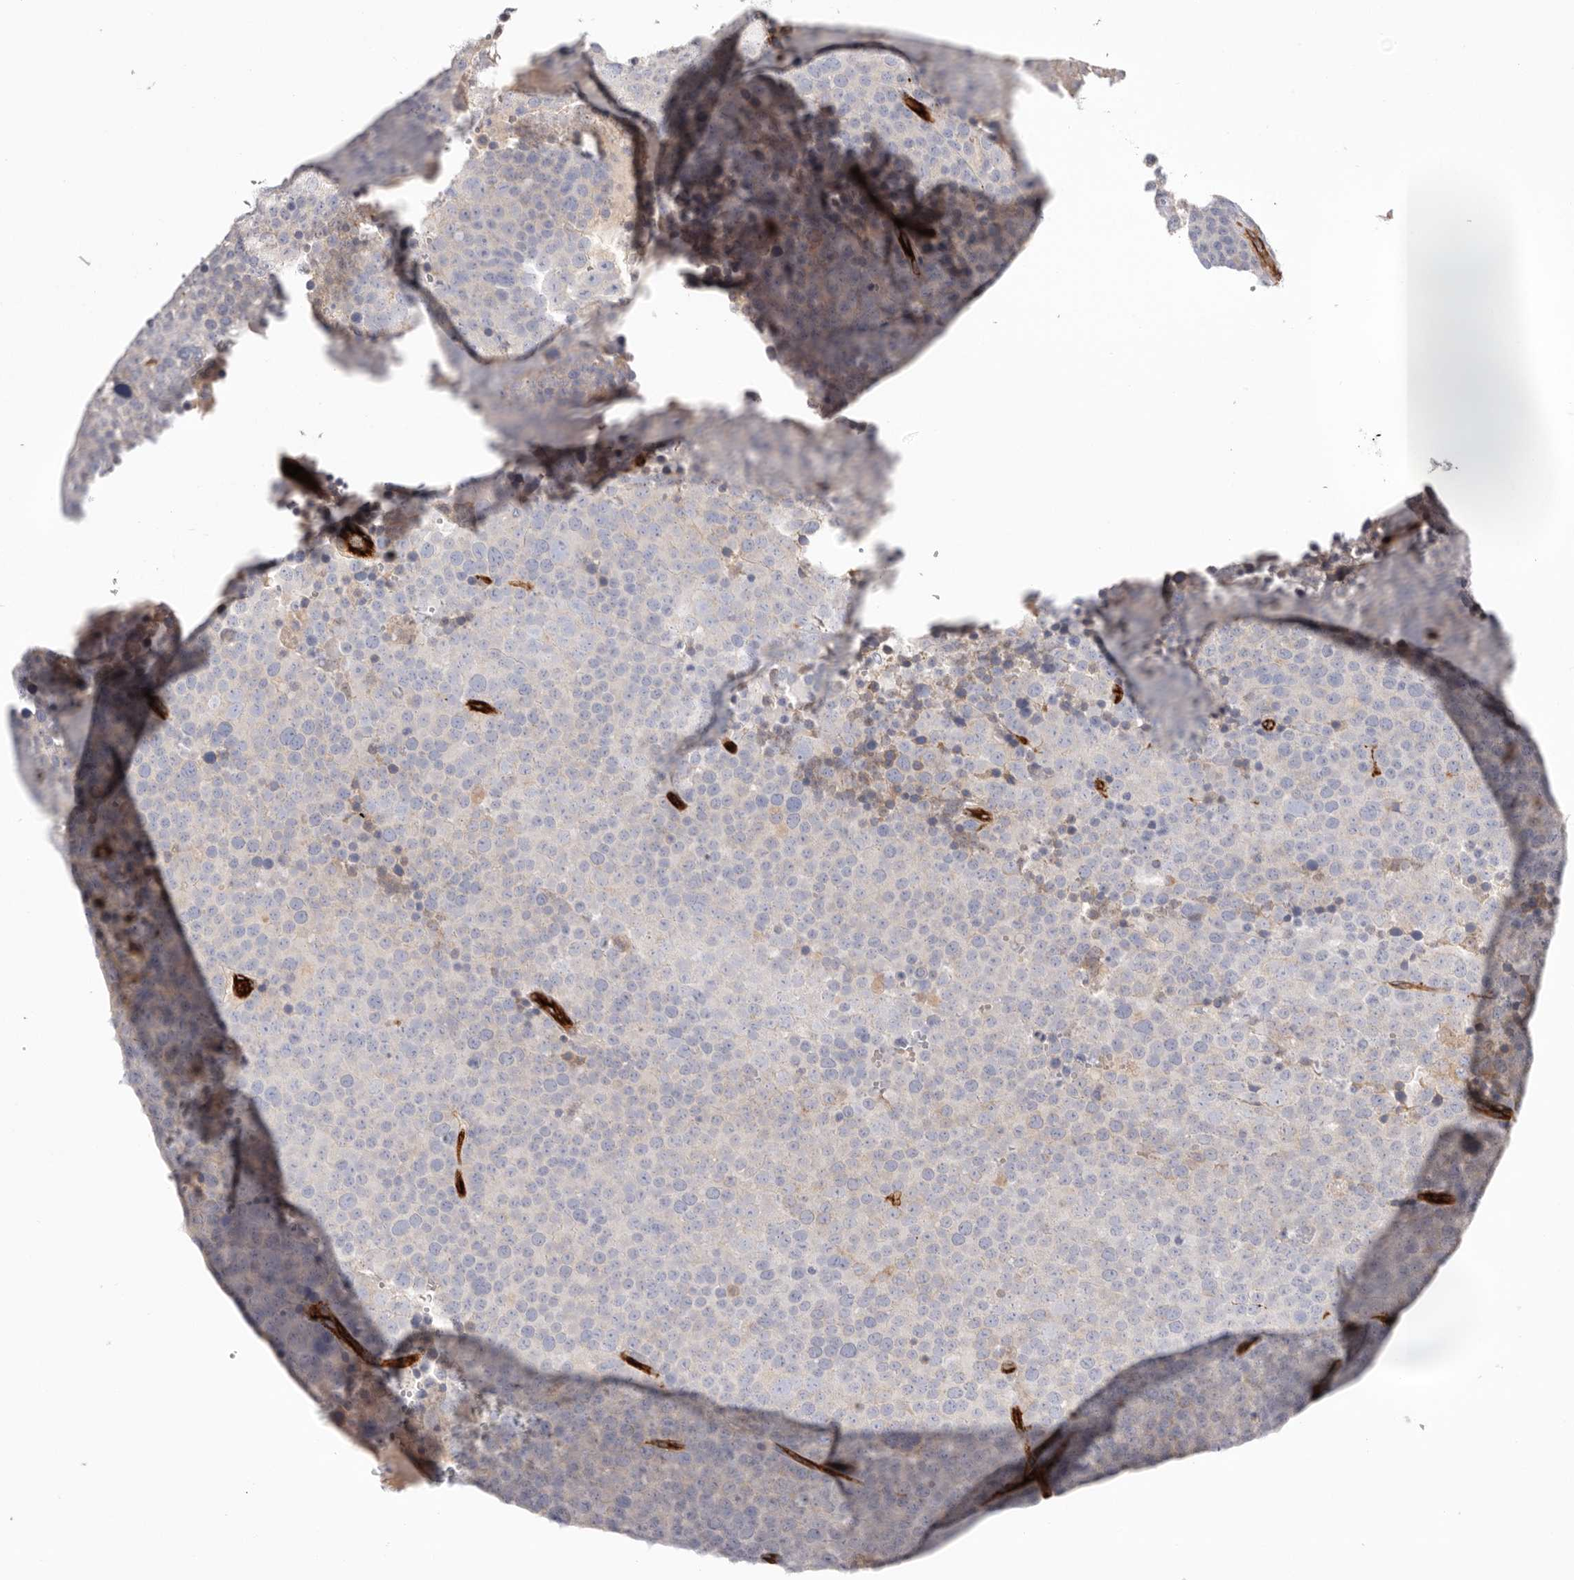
{"staining": {"intensity": "negative", "quantity": "none", "location": "none"}, "tissue": "testis cancer", "cell_type": "Tumor cells", "image_type": "cancer", "snomed": [{"axis": "morphology", "description": "Seminoma, NOS"}, {"axis": "topography", "description": "Testis"}], "caption": "Immunohistochemistry (IHC) photomicrograph of neoplastic tissue: testis cancer (seminoma) stained with DAB displays no significant protein expression in tumor cells. The staining is performed using DAB brown chromogen with nuclei counter-stained in using hematoxylin.", "gene": "LRRC66", "patient": {"sex": "male", "age": 71}}